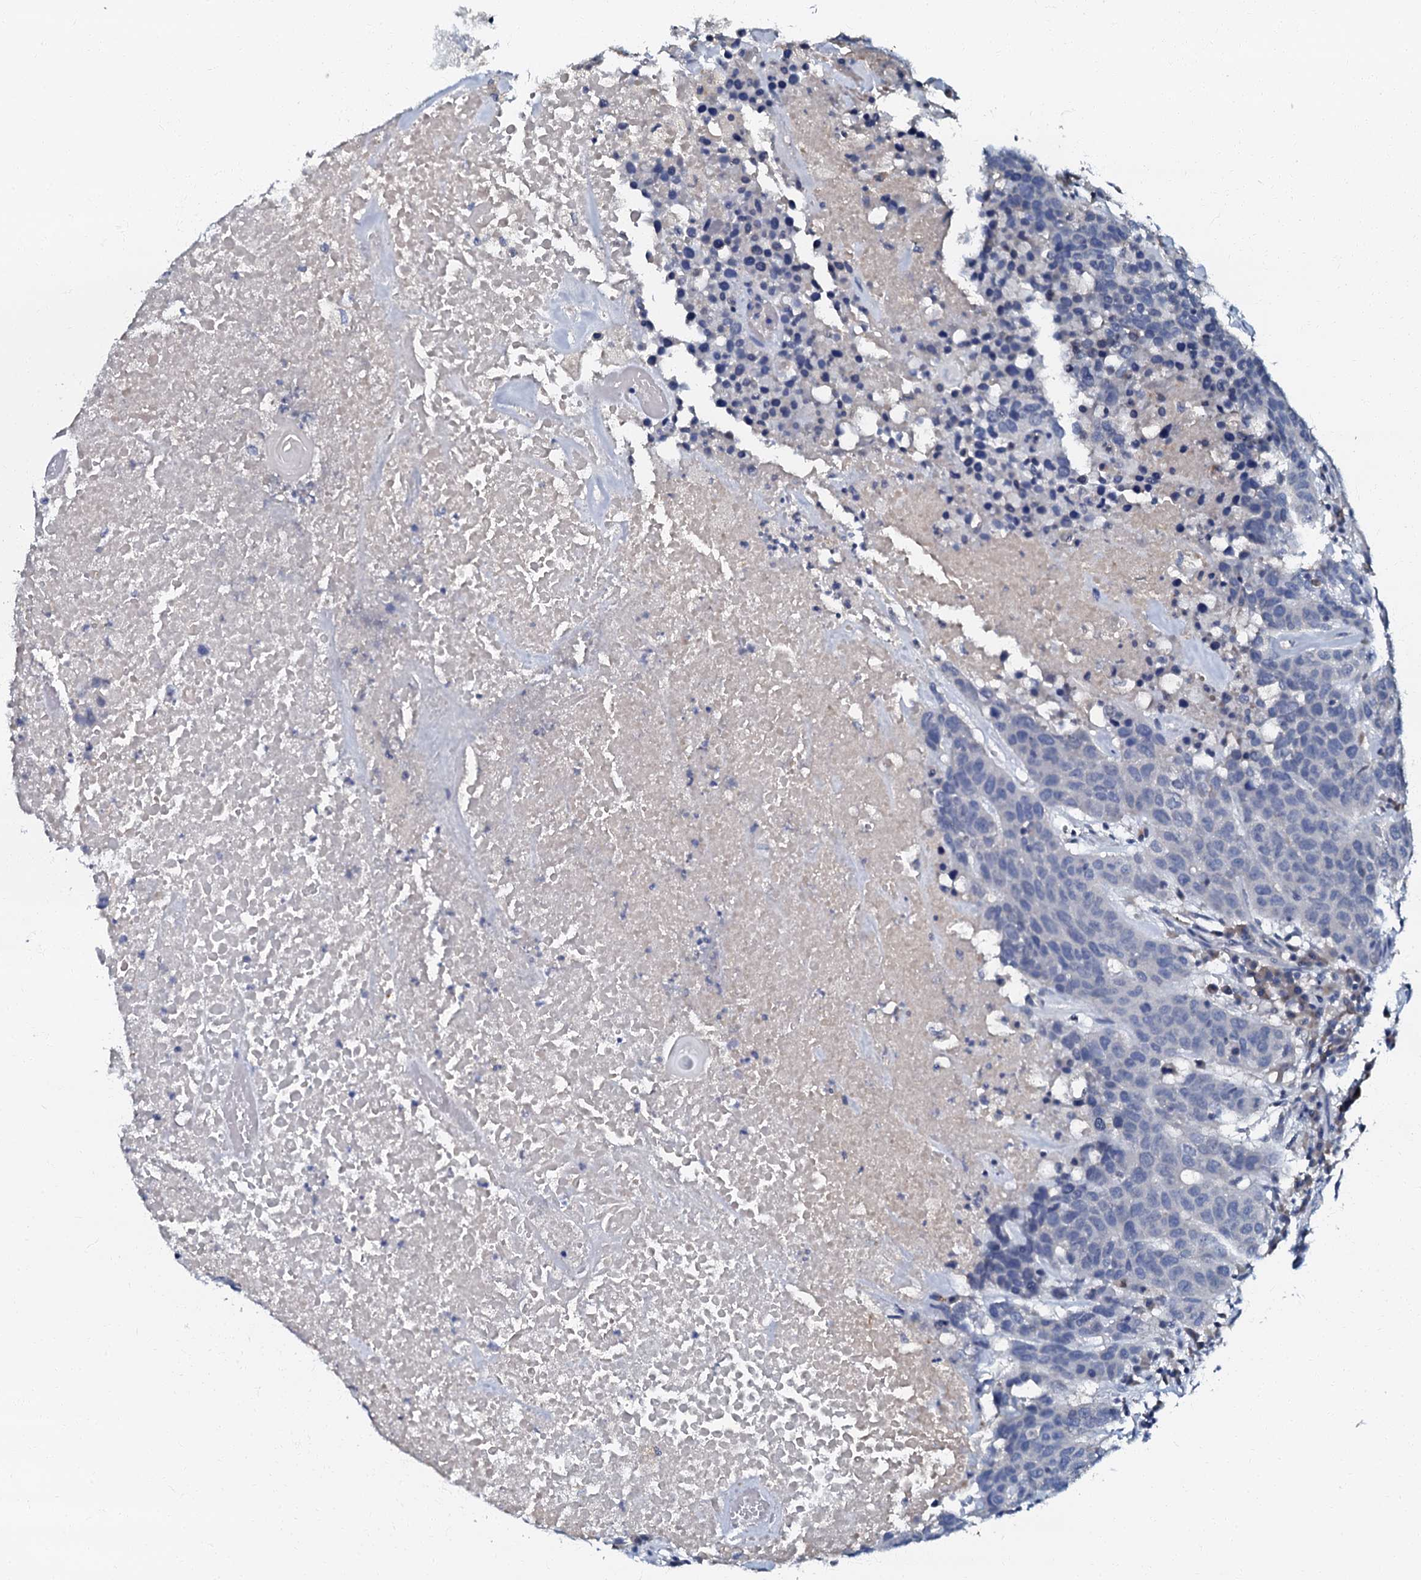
{"staining": {"intensity": "negative", "quantity": "none", "location": "none"}, "tissue": "head and neck cancer", "cell_type": "Tumor cells", "image_type": "cancer", "snomed": [{"axis": "morphology", "description": "Squamous cell carcinoma, NOS"}, {"axis": "topography", "description": "Head-Neck"}], "caption": "DAB immunohistochemical staining of human head and neck cancer (squamous cell carcinoma) demonstrates no significant positivity in tumor cells.", "gene": "OLAH", "patient": {"sex": "male", "age": 66}}